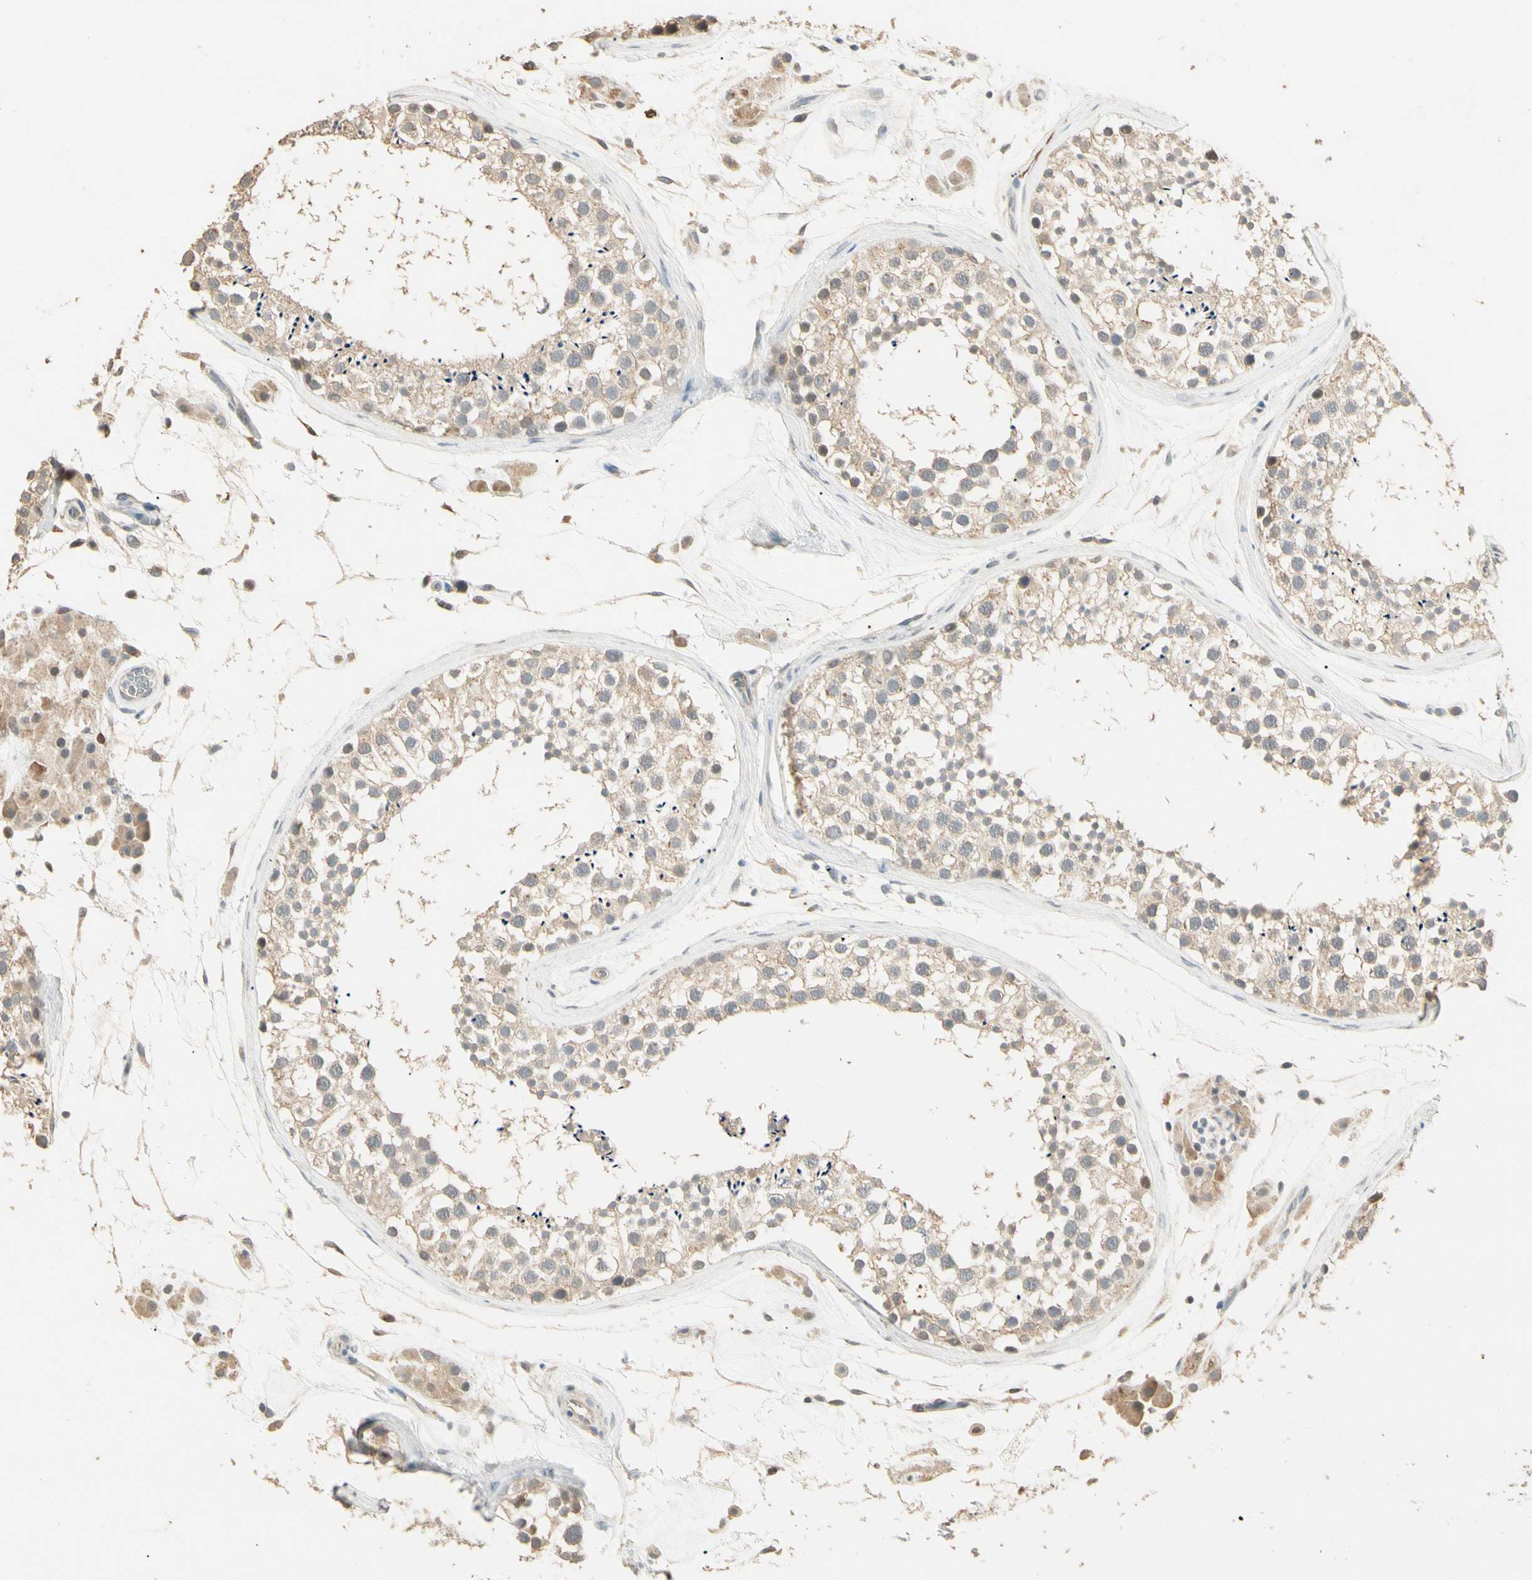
{"staining": {"intensity": "weak", "quantity": ">75%", "location": "cytoplasmic/membranous"}, "tissue": "testis", "cell_type": "Cells in seminiferous ducts", "image_type": "normal", "snomed": [{"axis": "morphology", "description": "Normal tissue, NOS"}, {"axis": "topography", "description": "Testis"}], "caption": "DAB immunohistochemical staining of benign testis shows weak cytoplasmic/membranous protein expression in approximately >75% of cells in seminiferous ducts.", "gene": "GNE", "patient": {"sex": "male", "age": 46}}